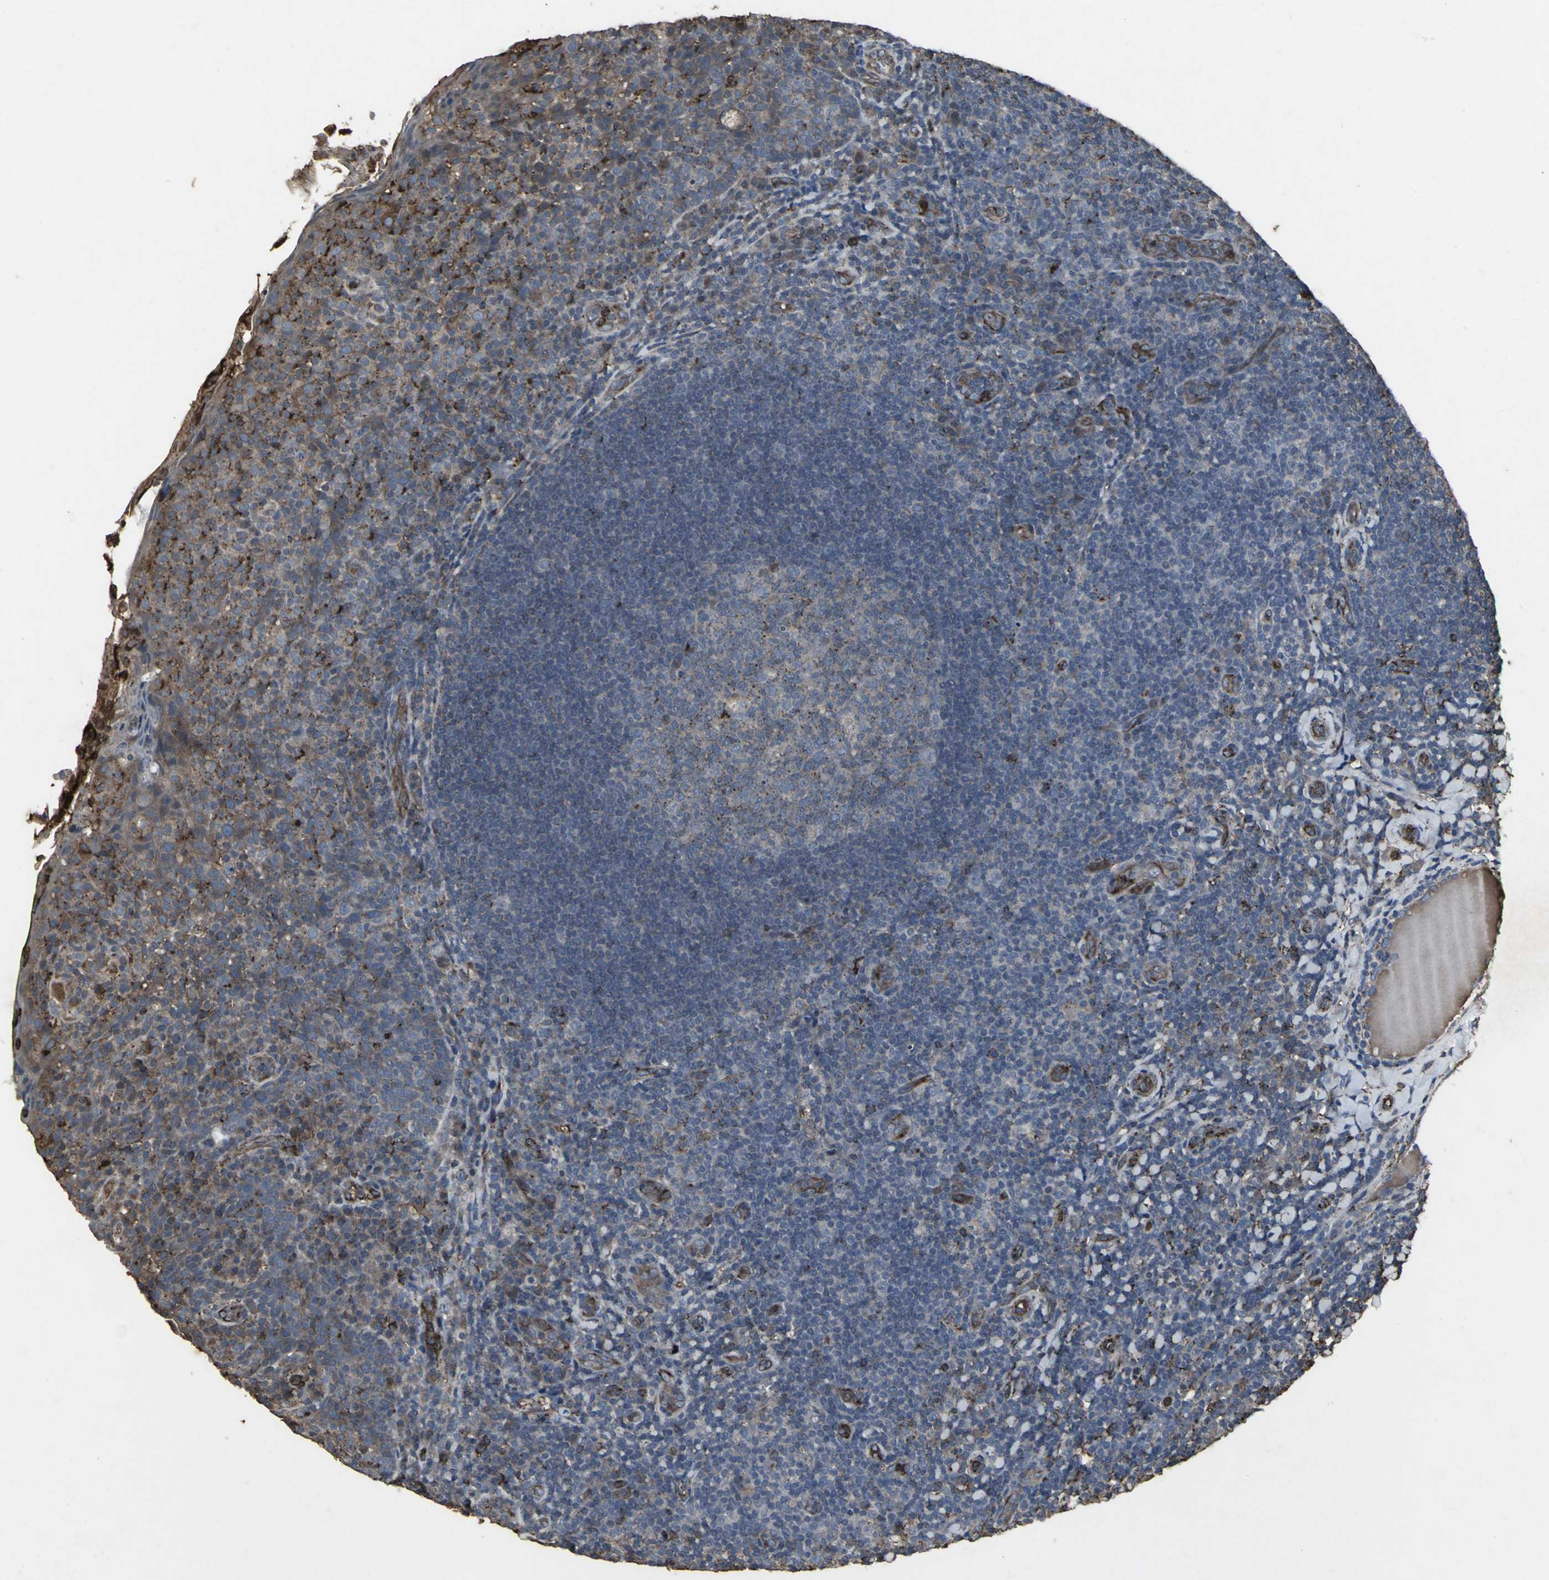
{"staining": {"intensity": "weak", "quantity": ">75%", "location": "cytoplasmic/membranous"}, "tissue": "tonsil", "cell_type": "Germinal center cells", "image_type": "normal", "snomed": [{"axis": "morphology", "description": "Normal tissue, NOS"}, {"axis": "topography", "description": "Tonsil"}], "caption": "IHC of normal tonsil exhibits low levels of weak cytoplasmic/membranous expression in about >75% of germinal center cells.", "gene": "CCR9", "patient": {"sex": "male", "age": 17}}